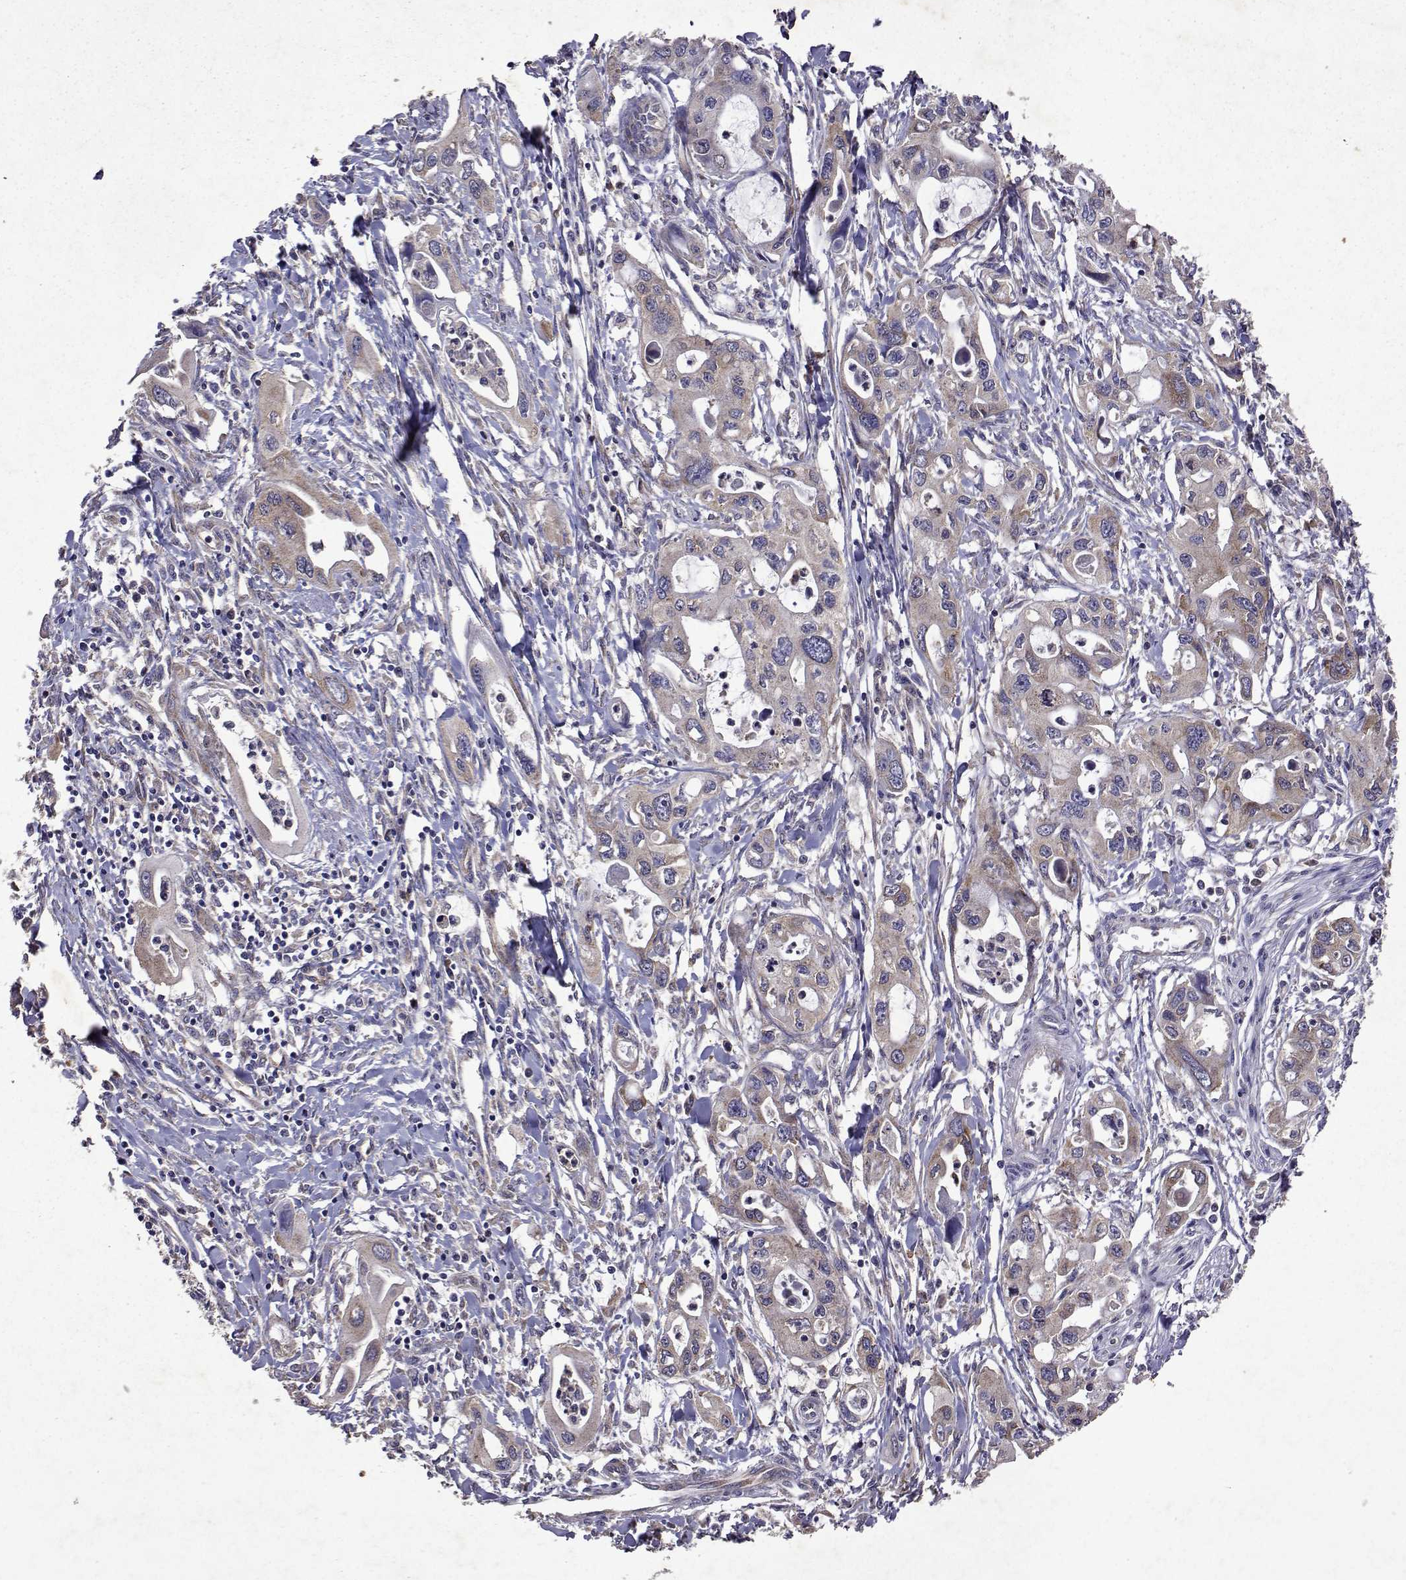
{"staining": {"intensity": "weak", "quantity": "<25%", "location": "cytoplasmic/membranous"}, "tissue": "pancreatic cancer", "cell_type": "Tumor cells", "image_type": "cancer", "snomed": [{"axis": "morphology", "description": "Adenocarcinoma, NOS"}, {"axis": "topography", "description": "Pancreas"}], "caption": "Human pancreatic cancer (adenocarcinoma) stained for a protein using immunohistochemistry shows no expression in tumor cells.", "gene": "TARBP2", "patient": {"sex": "male", "age": 60}}